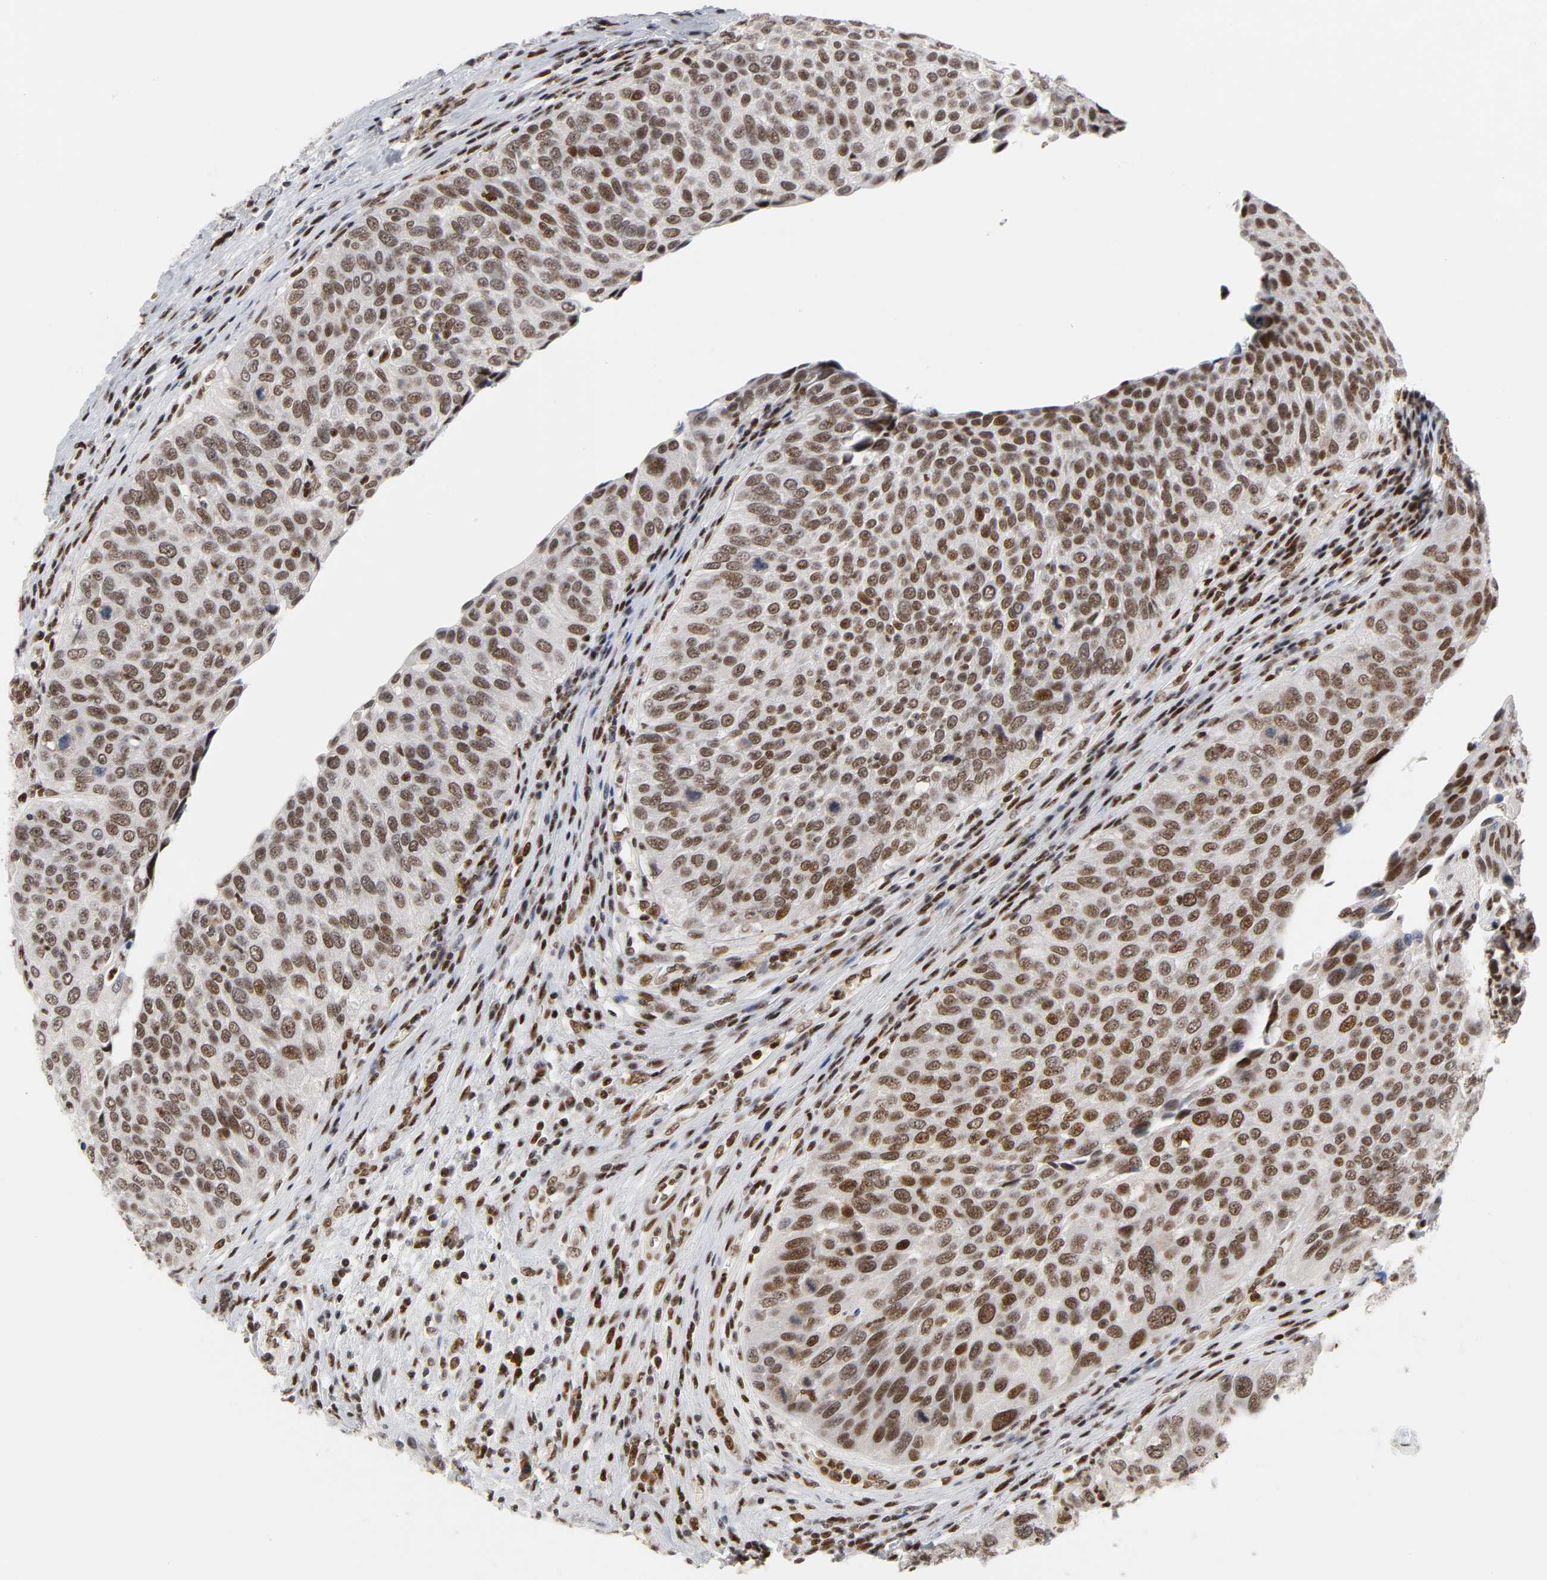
{"staining": {"intensity": "moderate", "quantity": ">75%", "location": "nuclear"}, "tissue": "urothelial cancer", "cell_type": "Tumor cells", "image_type": "cancer", "snomed": [{"axis": "morphology", "description": "Urothelial carcinoma, High grade"}, {"axis": "topography", "description": "Urinary bladder"}], "caption": "Immunohistochemistry of high-grade urothelial carcinoma exhibits medium levels of moderate nuclear staining in approximately >75% of tumor cells. (DAB (3,3'-diaminobenzidine) IHC, brown staining for protein, blue staining for nuclei).", "gene": "CREBBP", "patient": {"sex": "male", "age": 50}}